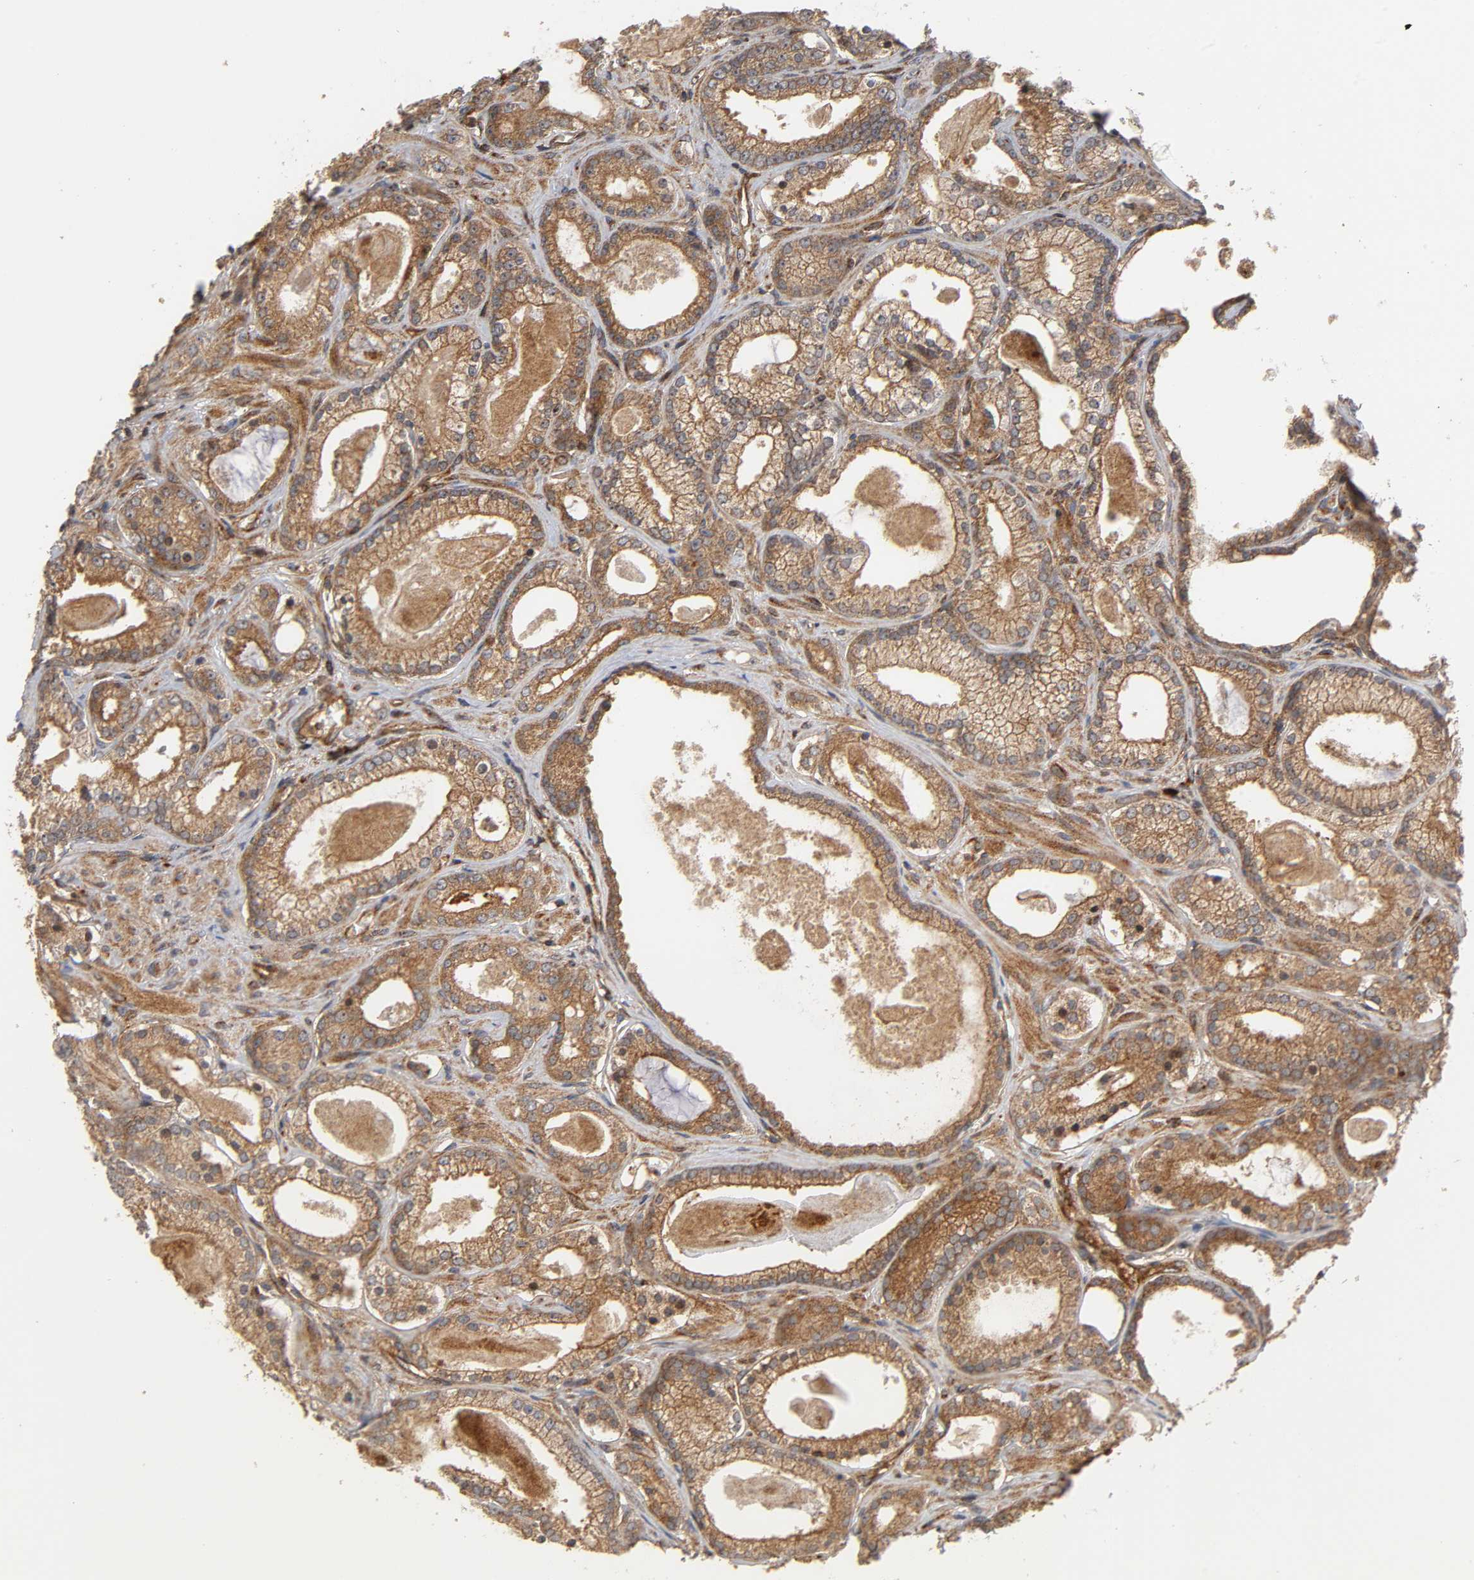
{"staining": {"intensity": "moderate", "quantity": ">75%", "location": "cytoplasmic/membranous"}, "tissue": "prostate cancer", "cell_type": "Tumor cells", "image_type": "cancer", "snomed": [{"axis": "morphology", "description": "Adenocarcinoma, Low grade"}, {"axis": "topography", "description": "Prostate"}], "caption": "An IHC photomicrograph of tumor tissue is shown. Protein staining in brown highlights moderate cytoplasmic/membranous positivity in prostate low-grade adenocarcinoma within tumor cells. (DAB IHC with brightfield microscopy, high magnification).", "gene": "IKBKB", "patient": {"sex": "male", "age": 59}}